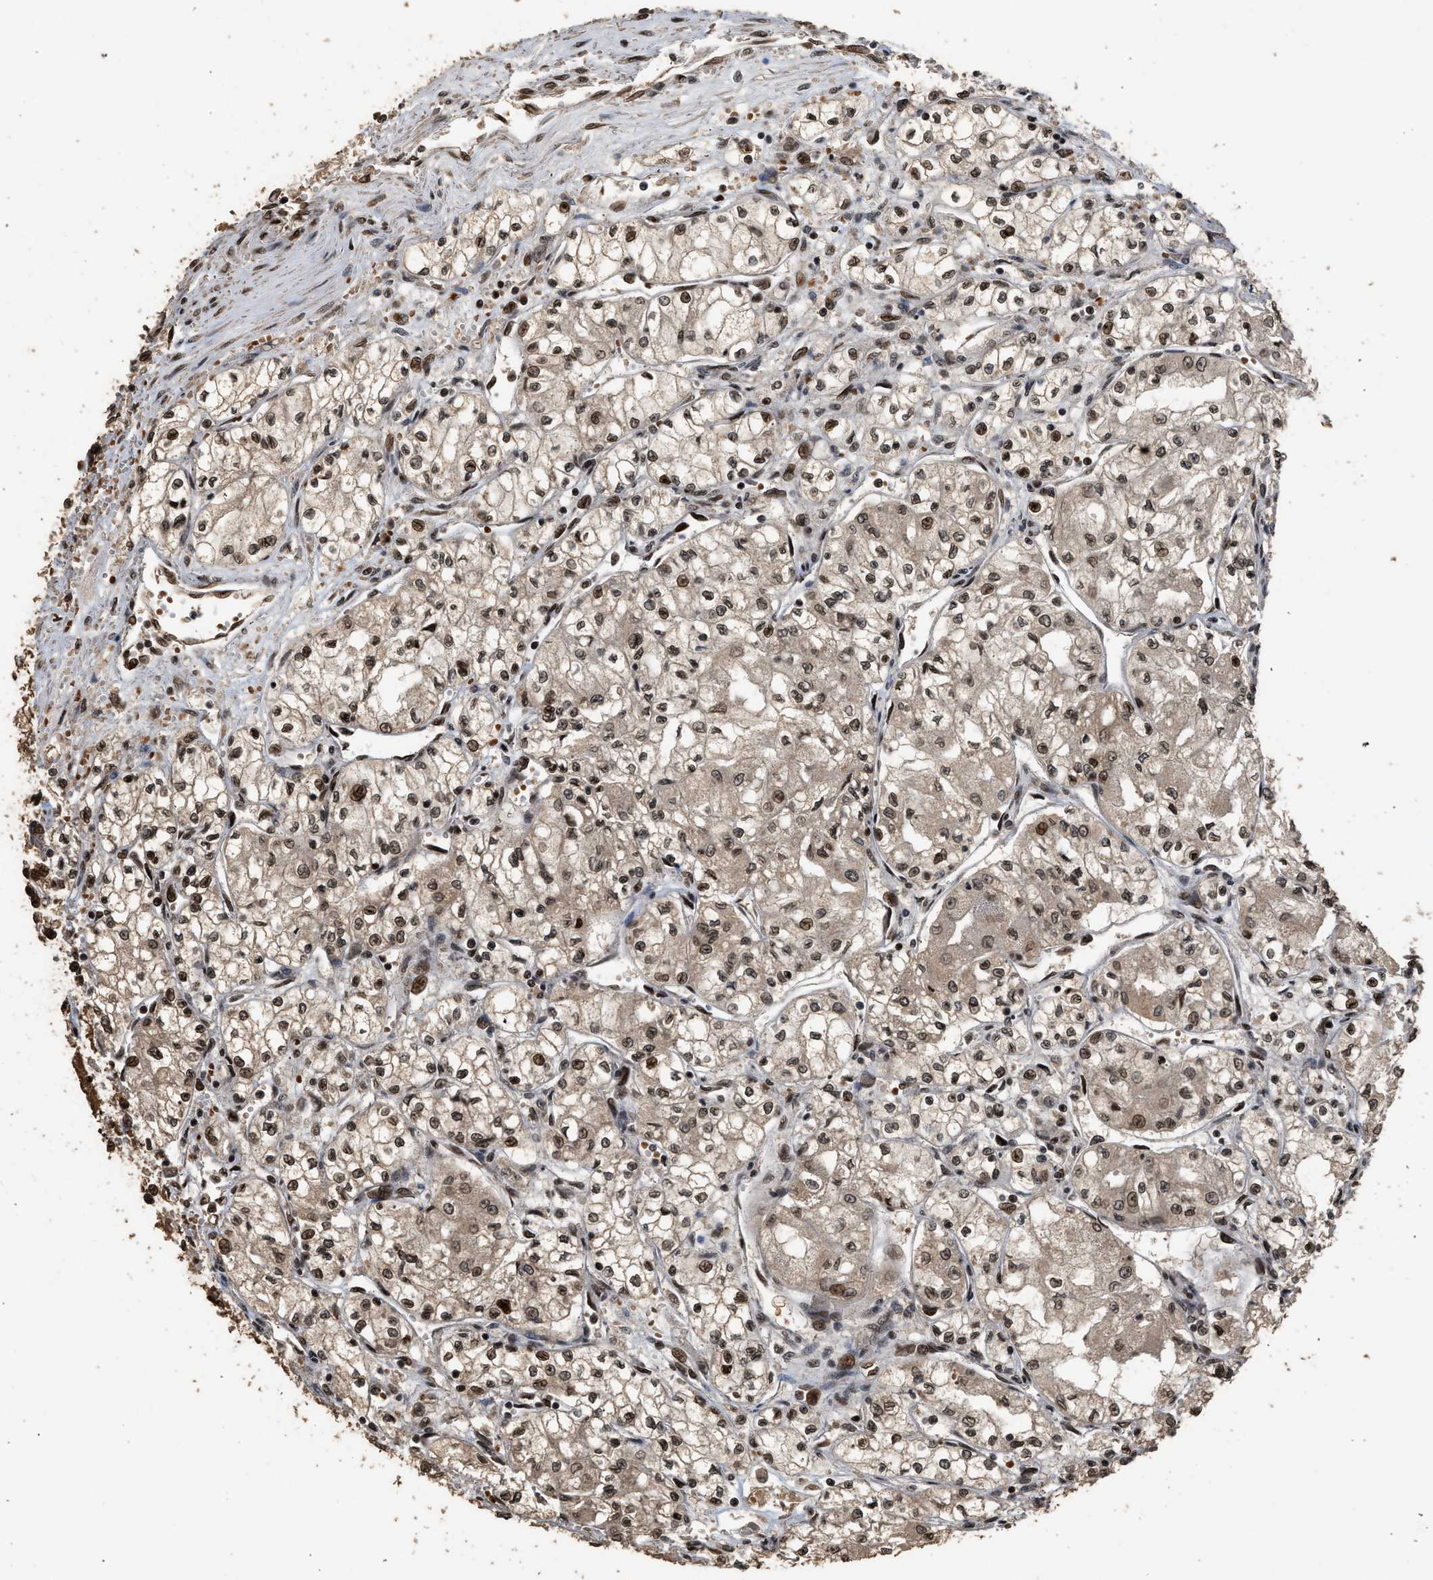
{"staining": {"intensity": "moderate", "quantity": ">75%", "location": "nuclear"}, "tissue": "renal cancer", "cell_type": "Tumor cells", "image_type": "cancer", "snomed": [{"axis": "morphology", "description": "Normal tissue, NOS"}, {"axis": "morphology", "description": "Adenocarcinoma, NOS"}, {"axis": "topography", "description": "Kidney"}], "caption": "Immunohistochemical staining of human renal cancer reveals moderate nuclear protein expression in approximately >75% of tumor cells.", "gene": "PPP4R3B", "patient": {"sex": "male", "age": 59}}